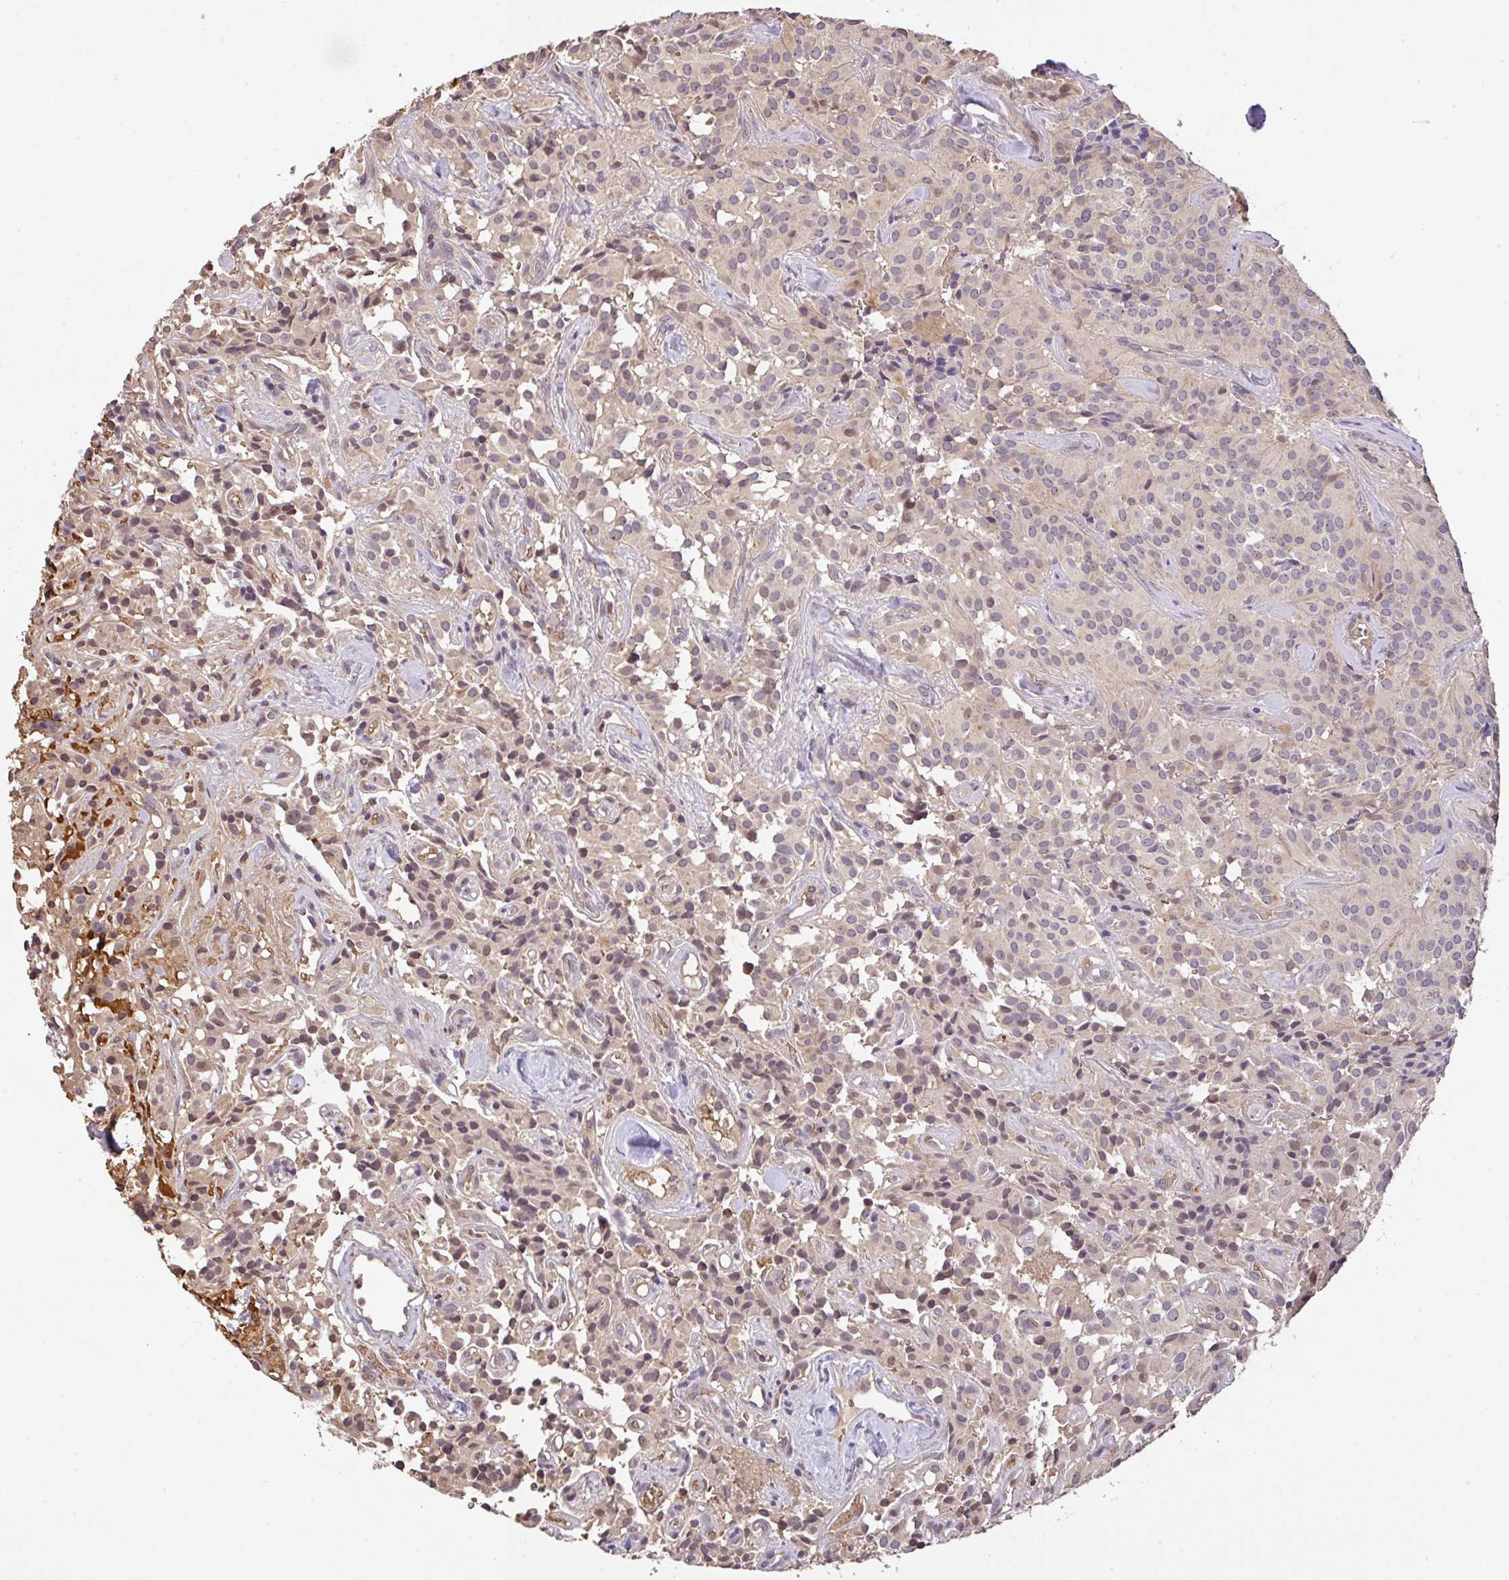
{"staining": {"intensity": "negative", "quantity": "none", "location": "none"}, "tissue": "glioma", "cell_type": "Tumor cells", "image_type": "cancer", "snomed": [{"axis": "morphology", "description": "Glioma, malignant, Low grade"}, {"axis": "topography", "description": "Brain"}], "caption": "Tumor cells are negative for brown protein staining in low-grade glioma (malignant).", "gene": "C1QTNF9B", "patient": {"sex": "male", "age": 42}}